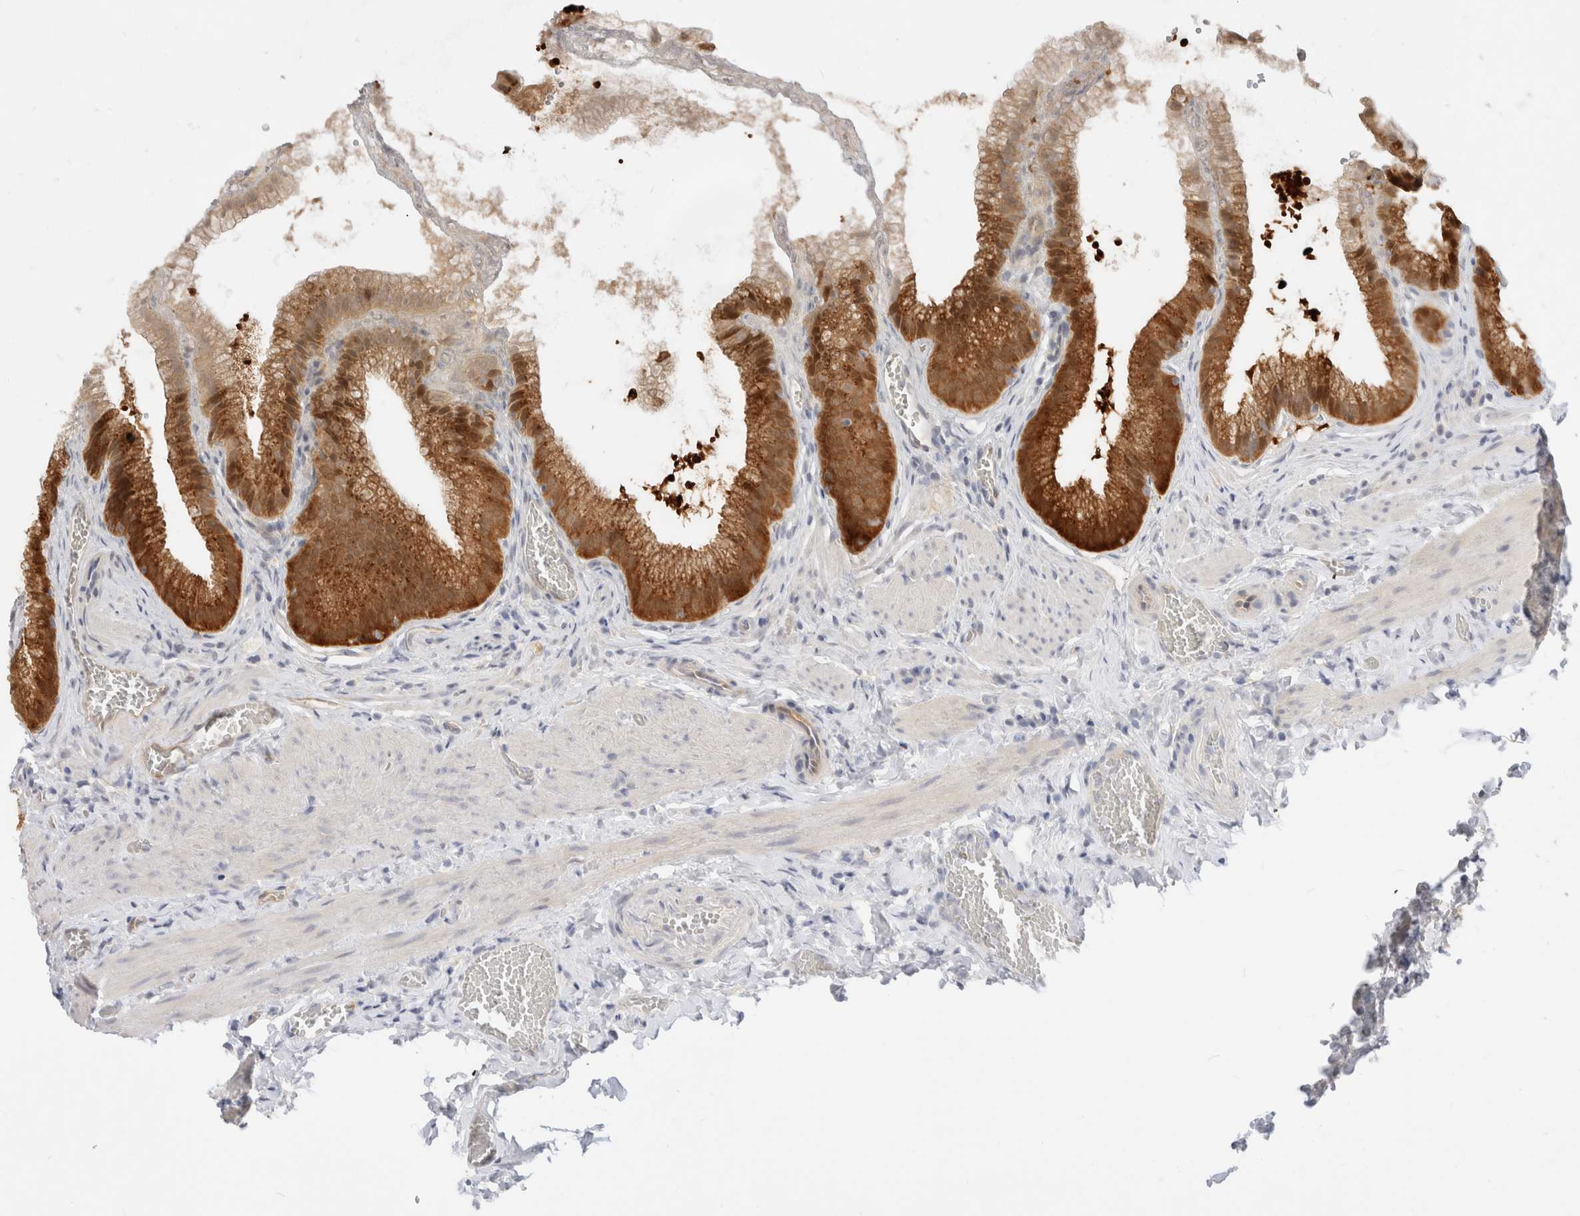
{"staining": {"intensity": "moderate", "quantity": ">75%", "location": "cytoplasmic/membranous"}, "tissue": "gallbladder", "cell_type": "Glandular cells", "image_type": "normal", "snomed": [{"axis": "morphology", "description": "Normal tissue, NOS"}, {"axis": "topography", "description": "Gallbladder"}], "caption": "This is an image of immunohistochemistry staining of unremarkable gallbladder, which shows moderate staining in the cytoplasmic/membranous of glandular cells.", "gene": "EFCAB13", "patient": {"sex": "male", "age": 38}}